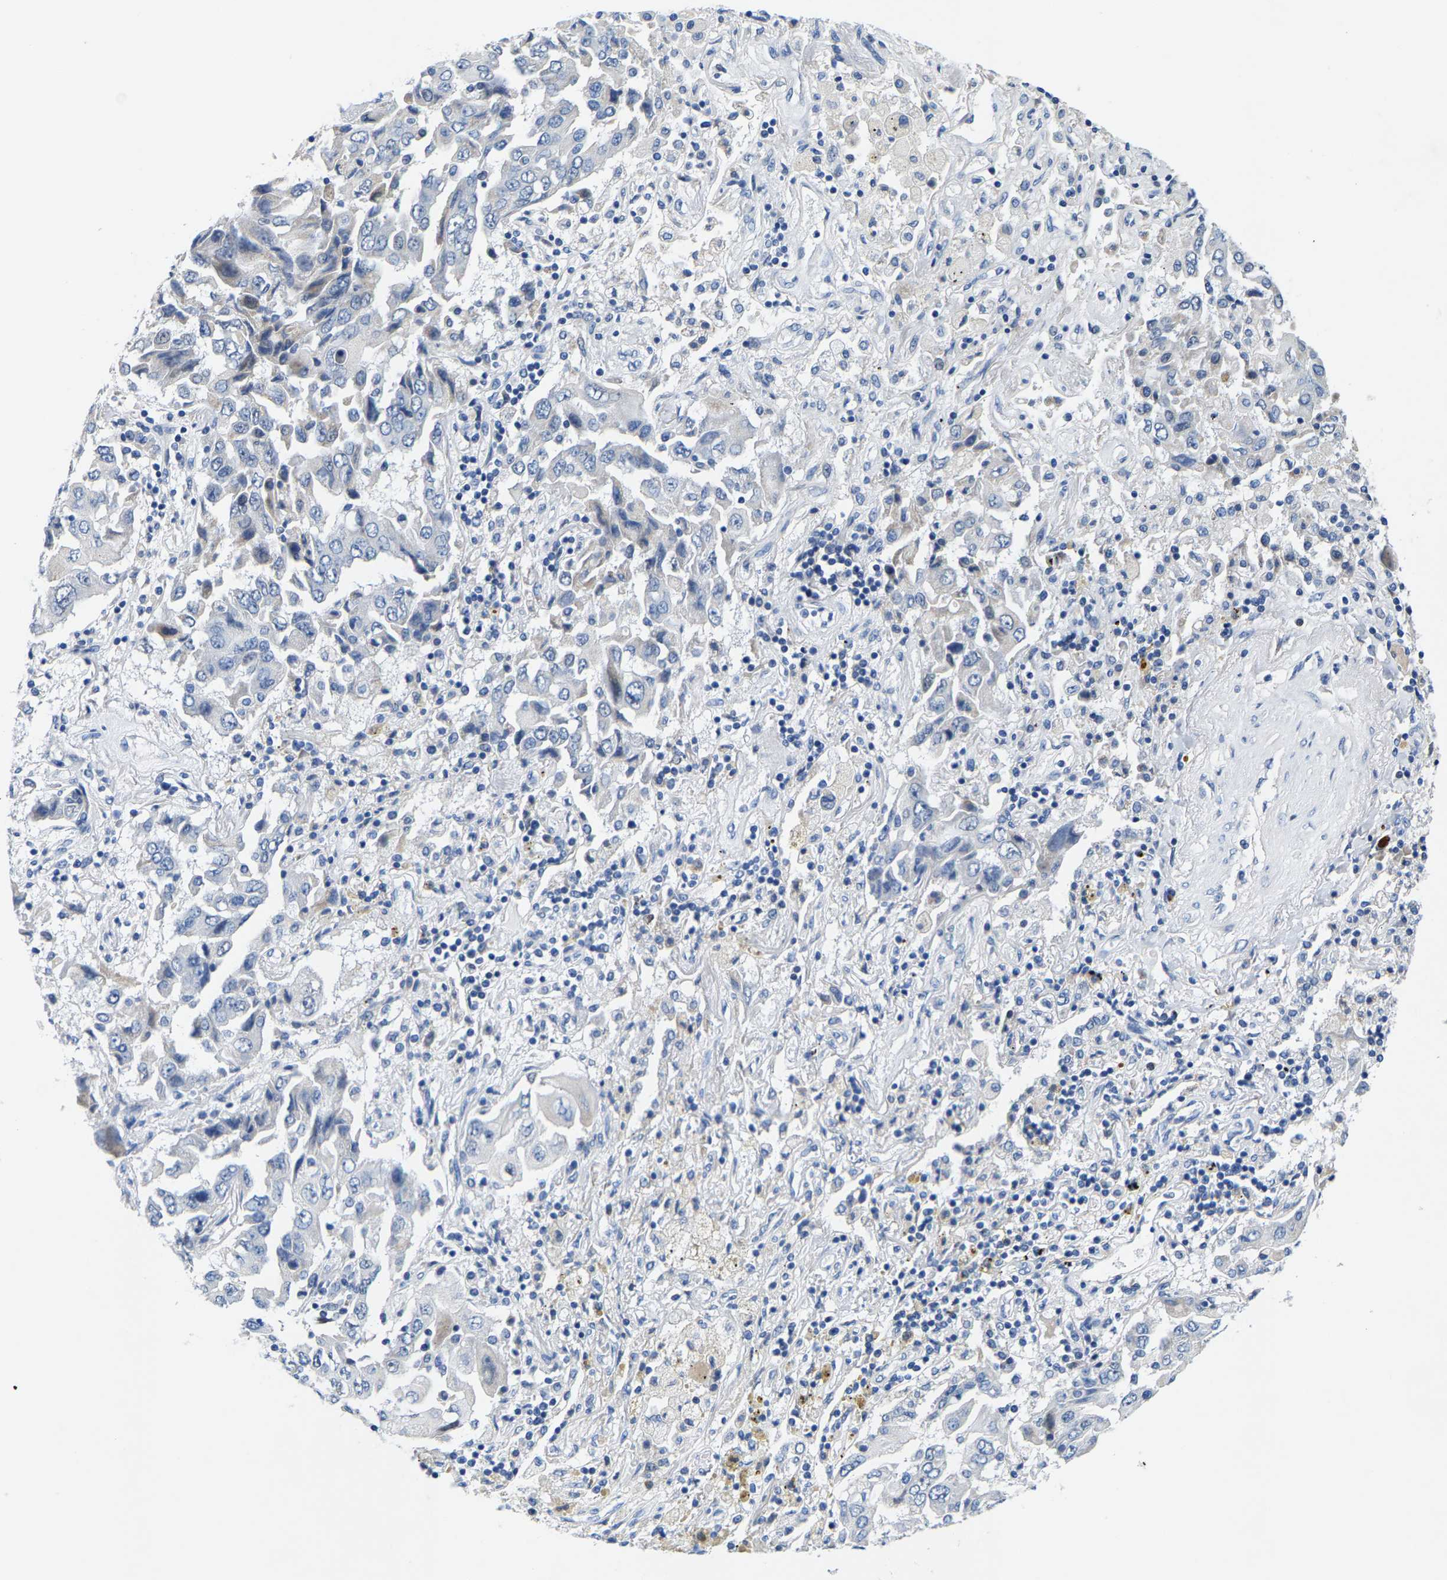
{"staining": {"intensity": "negative", "quantity": "none", "location": "none"}, "tissue": "lung cancer", "cell_type": "Tumor cells", "image_type": "cancer", "snomed": [{"axis": "morphology", "description": "Adenocarcinoma, NOS"}, {"axis": "topography", "description": "Lung"}], "caption": "Immunohistochemistry (IHC) photomicrograph of human adenocarcinoma (lung) stained for a protein (brown), which displays no positivity in tumor cells.", "gene": "KLHL1", "patient": {"sex": "female", "age": 65}}